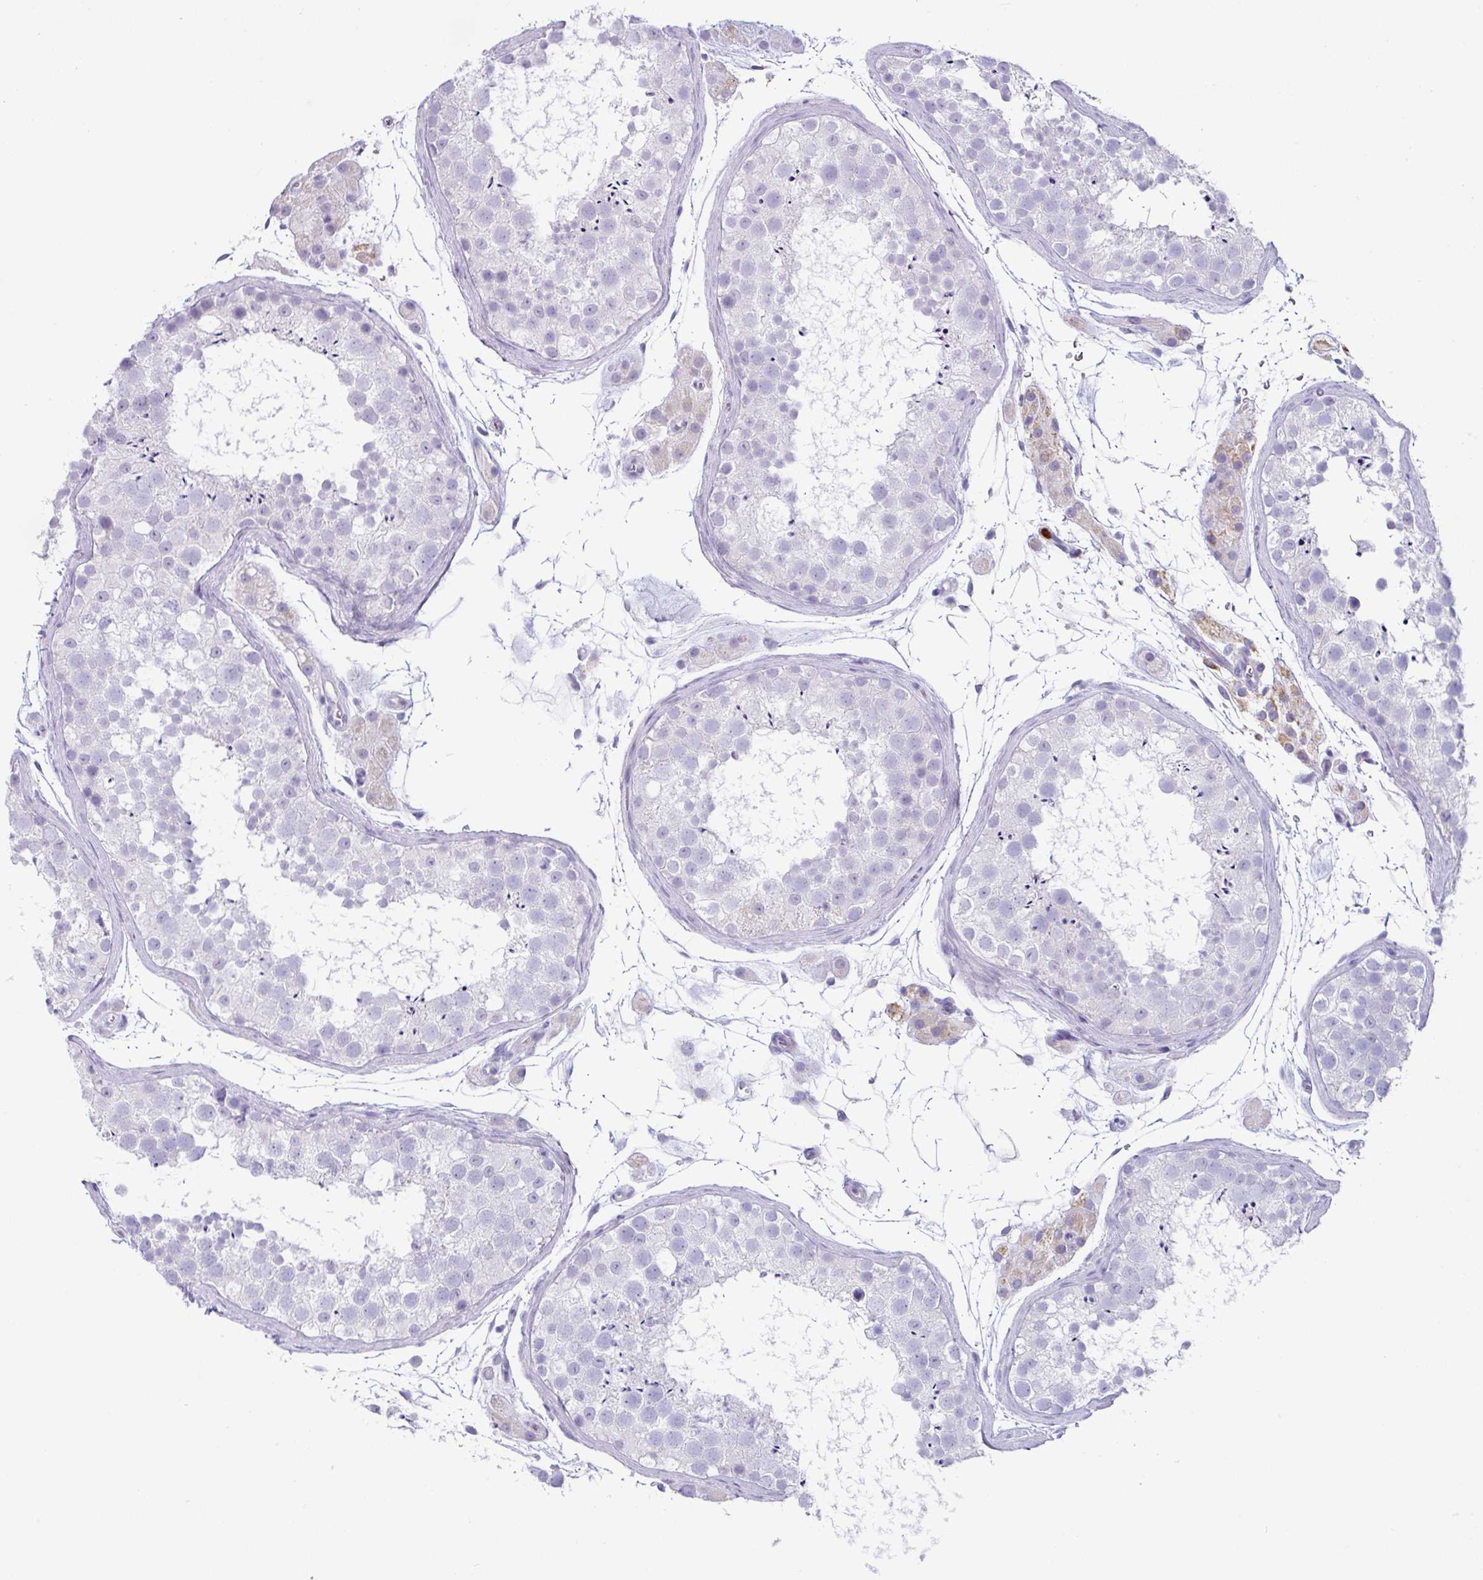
{"staining": {"intensity": "negative", "quantity": "none", "location": "none"}, "tissue": "testis", "cell_type": "Cells in seminiferous ducts", "image_type": "normal", "snomed": [{"axis": "morphology", "description": "Normal tissue, NOS"}, {"axis": "topography", "description": "Testis"}], "caption": "IHC image of unremarkable human testis stained for a protein (brown), which shows no expression in cells in seminiferous ducts. (DAB immunohistochemistry, high magnification).", "gene": "SH2D3C", "patient": {"sex": "male", "age": 41}}